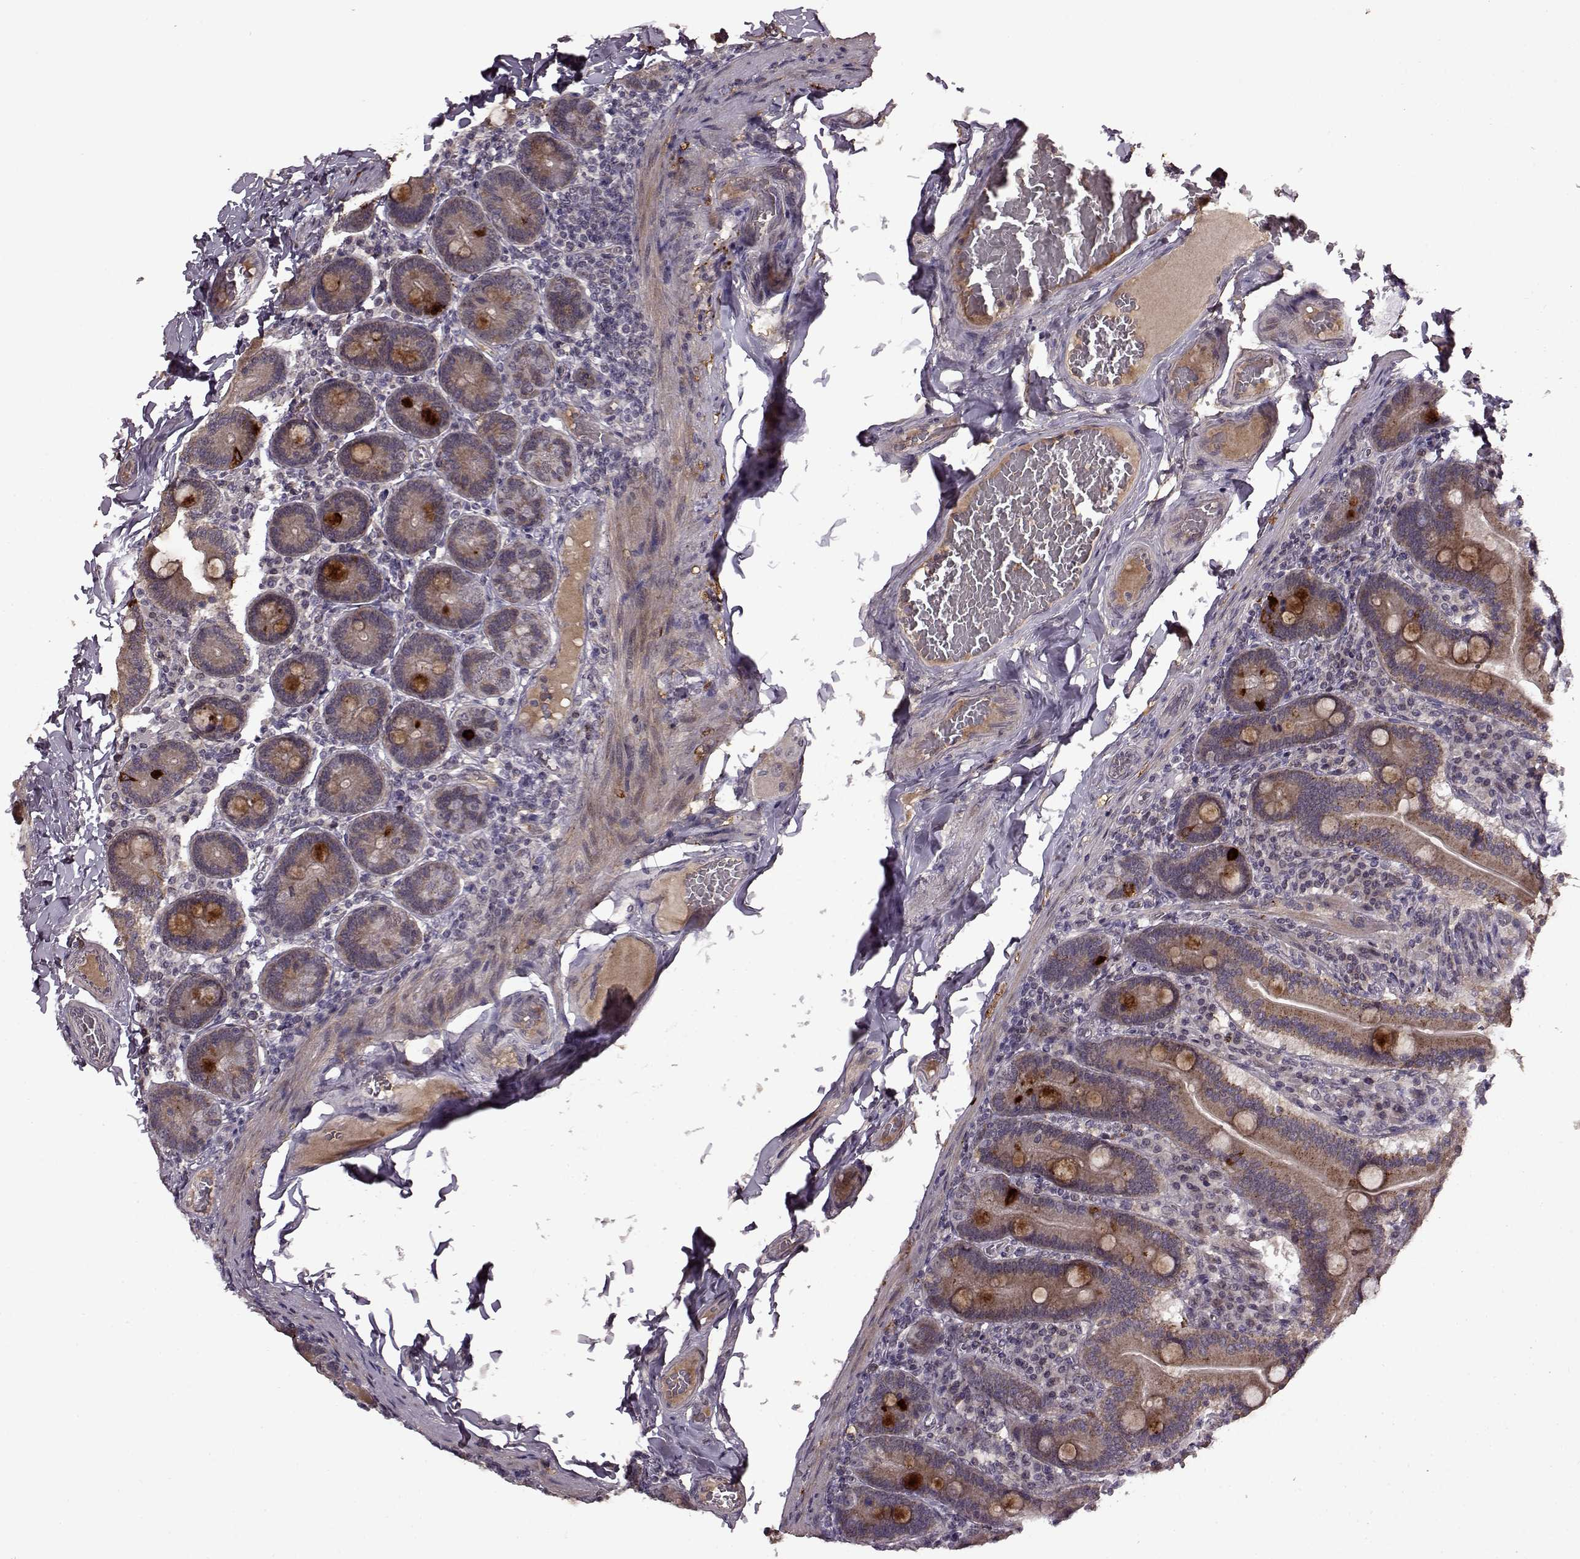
{"staining": {"intensity": "strong", "quantity": "<25%", "location": "cytoplasmic/membranous"}, "tissue": "duodenum", "cell_type": "Glandular cells", "image_type": "normal", "snomed": [{"axis": "morphology", "description": "Normal tissue, NOS"}, {"axis": "topography", "description": "Duodenum"}], "caption": "Glandular cells reveal strong cytoplasmic/membranous staining in about <25% of cells in benign duodenum.", "gene": "MAIP1", "patient": {"sex": "female", "age": 62}}